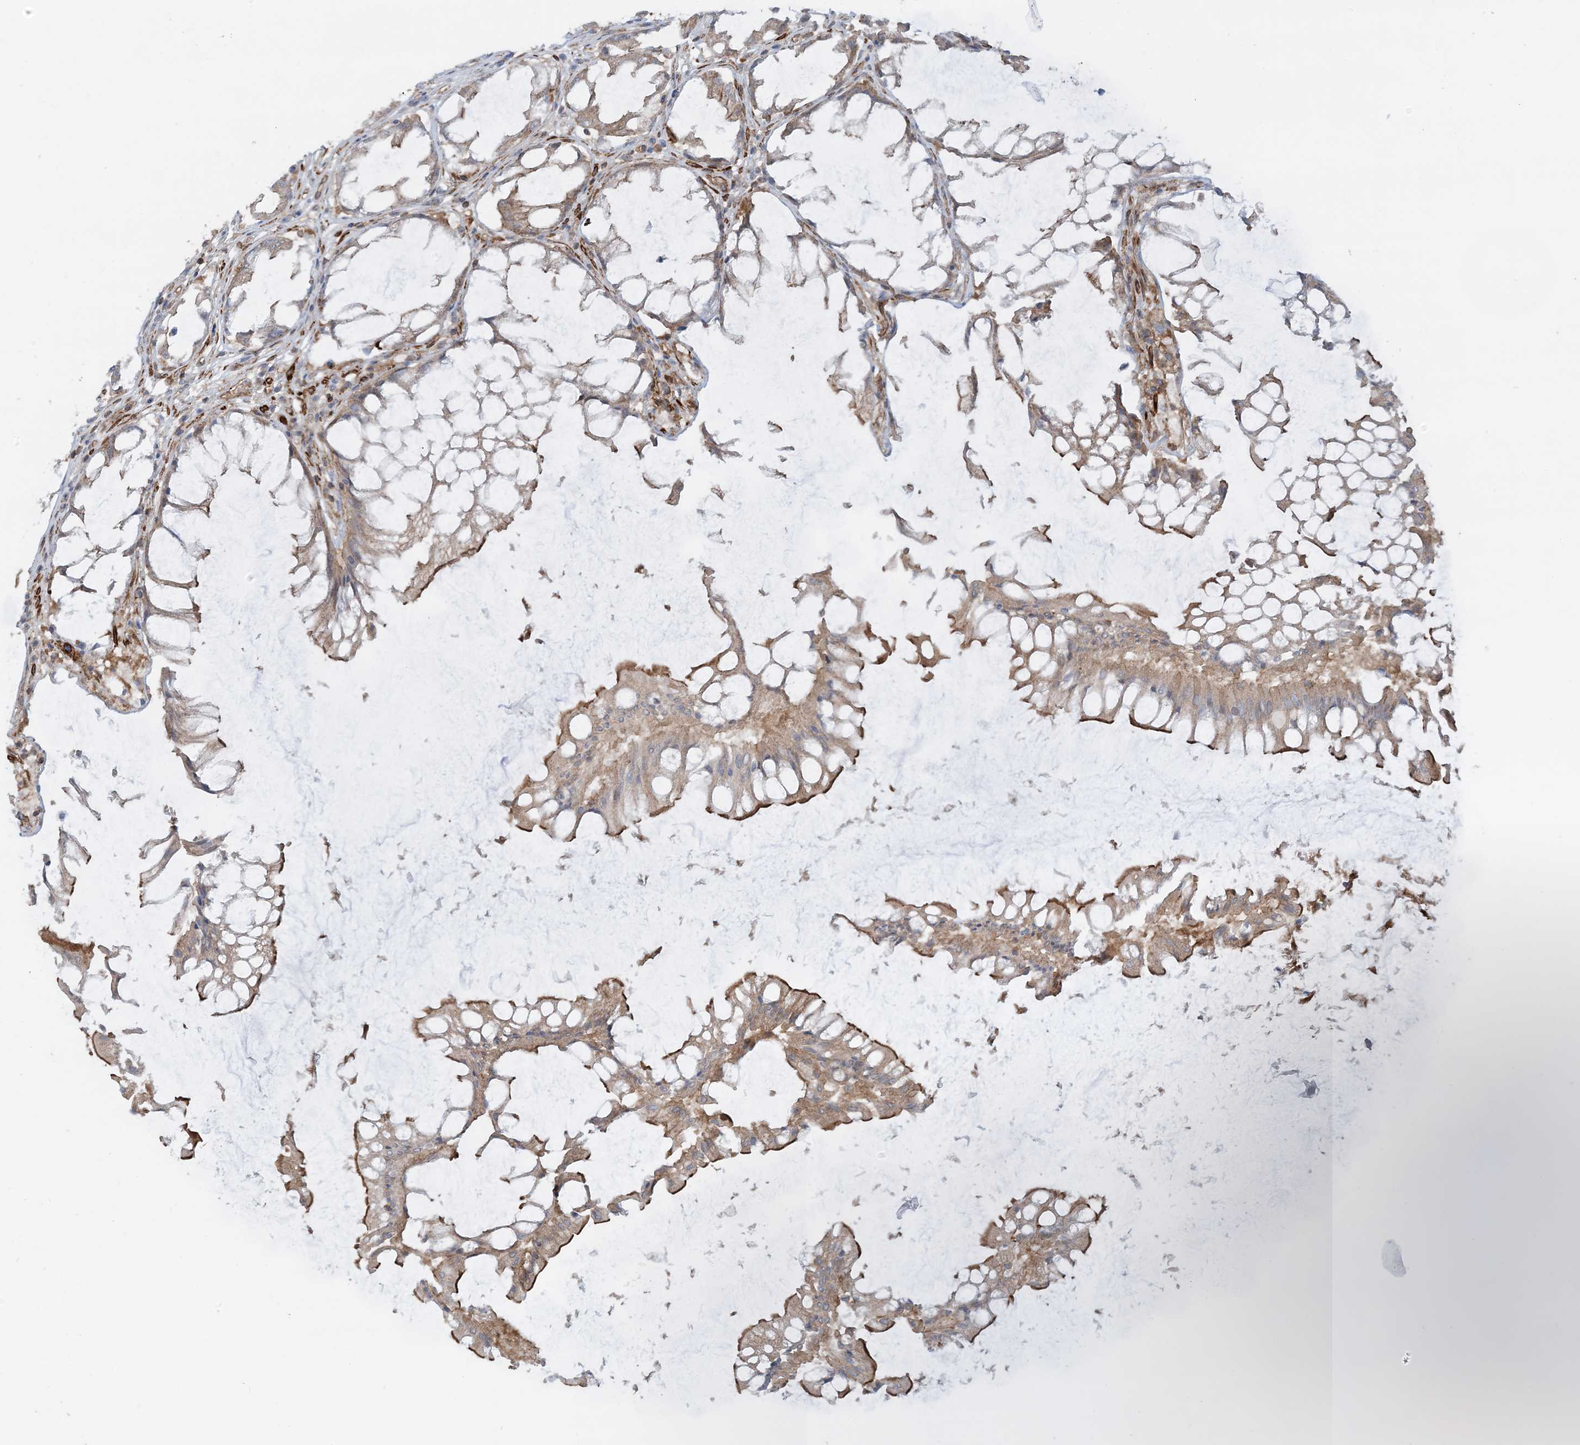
{"staining": {"intensity": "strong", "quantity": ">75%", "location": "cytoplasmic/membranous"}, "tissue": "colorectal cancer", "cell_type": "Tumor cells", "image_type": "cancer", "snomed": [{"axis": "morphology", "description": "Adenocarcinoma, NOS"}, {"axis": "topography", "description": "Rectum"}], "caption": "A high-resolution histopathology image shows immunohistochemistry (IHC) staining of adenocarcinoma (colorectal), which demonstrates strong cytoplasmic/membranous staining in about >75% of tumor cells.", "gene": "STAM2", "patient": {"sex": "female", "age": 65}}